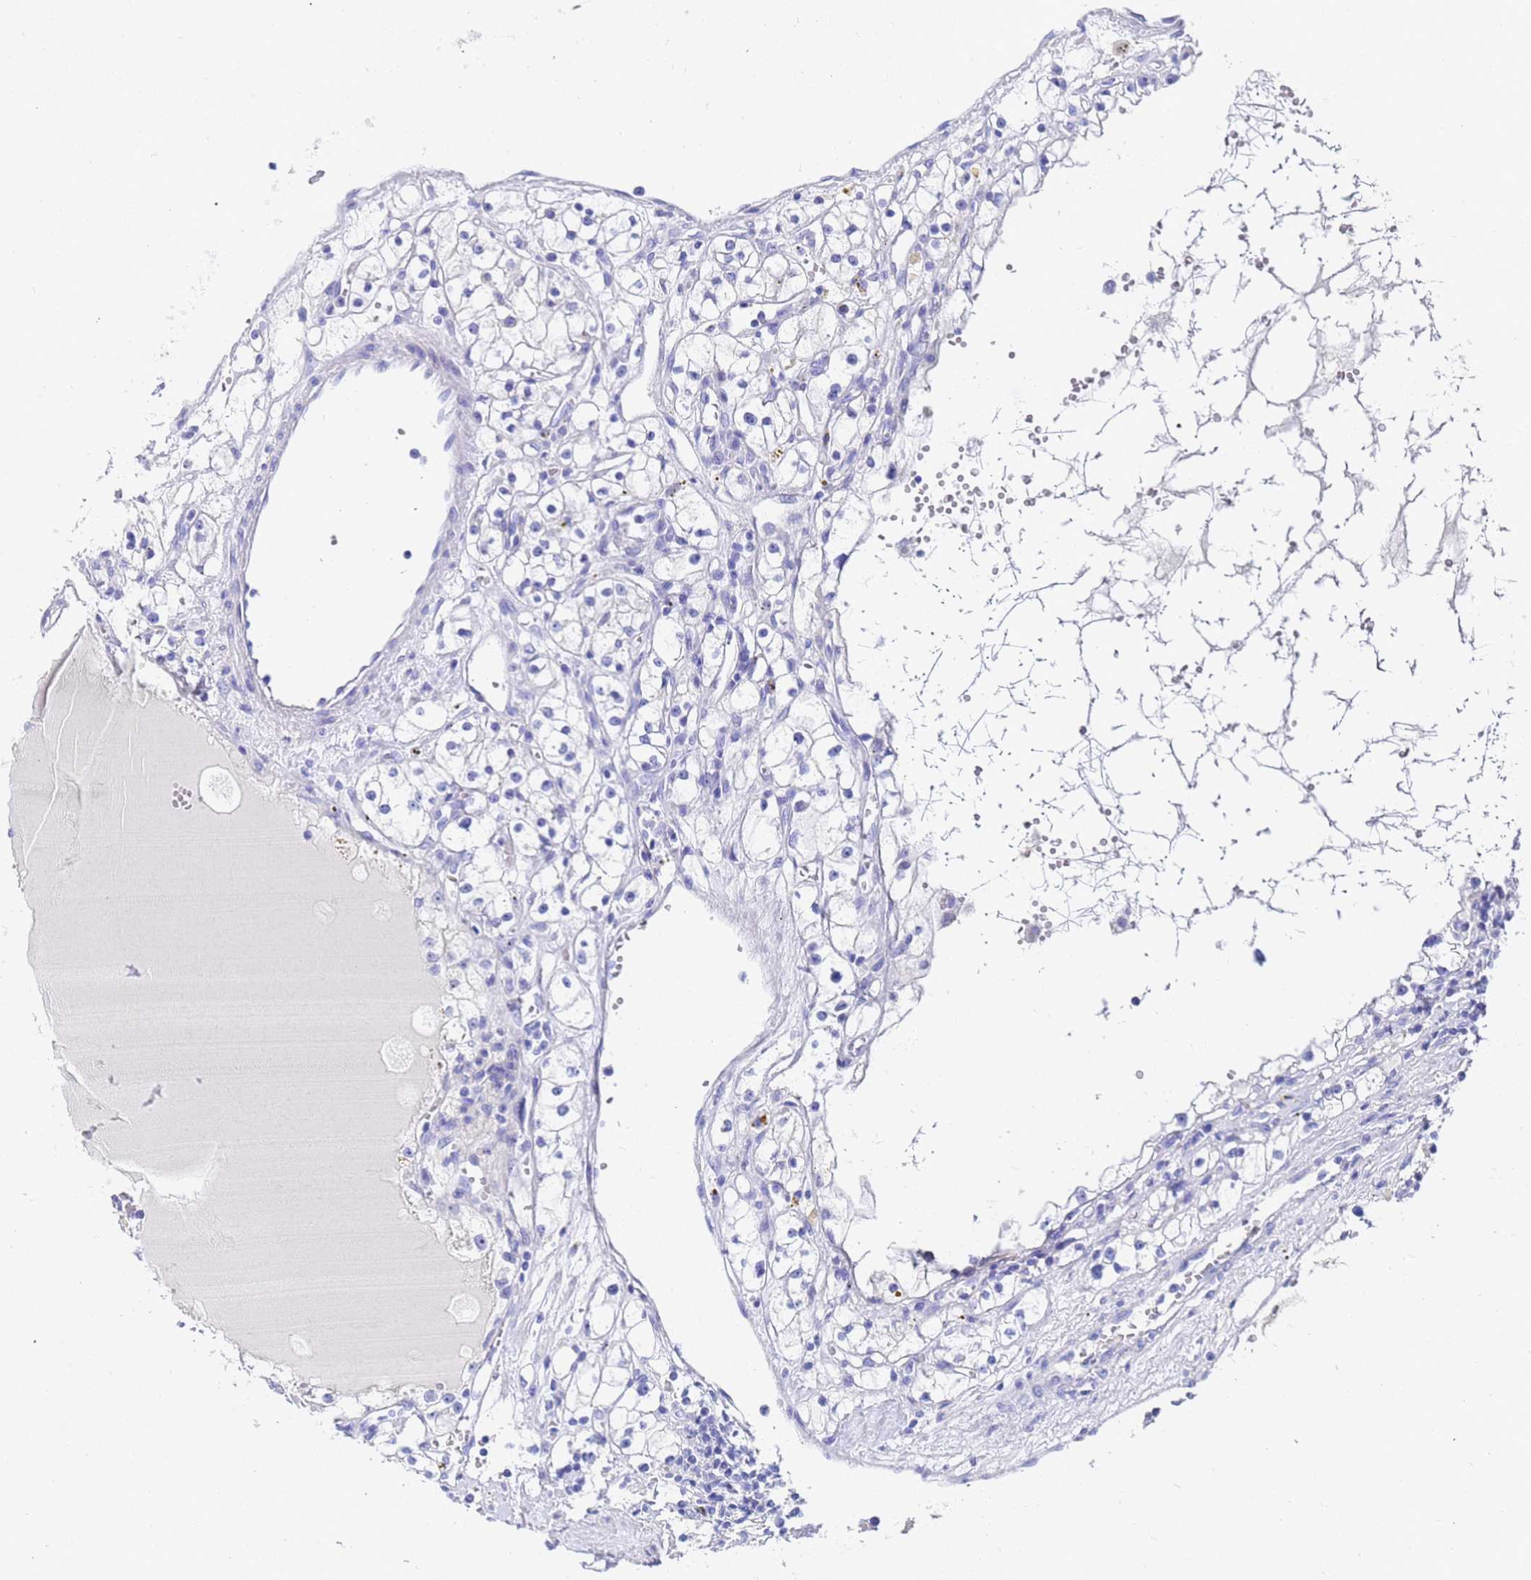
{"staining": {"intensity": "negative", "quantity": "none", "location": "none"}, "tissue": "renal cancer", "cell_type": "Tumor cells", "image_type": "cancer", "snomed": [{"axis": "morphology", "description": "Adenocarcinoma, NOS"}, {"axis": "topography", "description": "Kidney"}], "caption": "A histopathology image of human adenocarcinoma (renal) is negative for staining in tumor cells.", "gene": "C2orf72", "patient": {"sex": "male", "age": 56}}